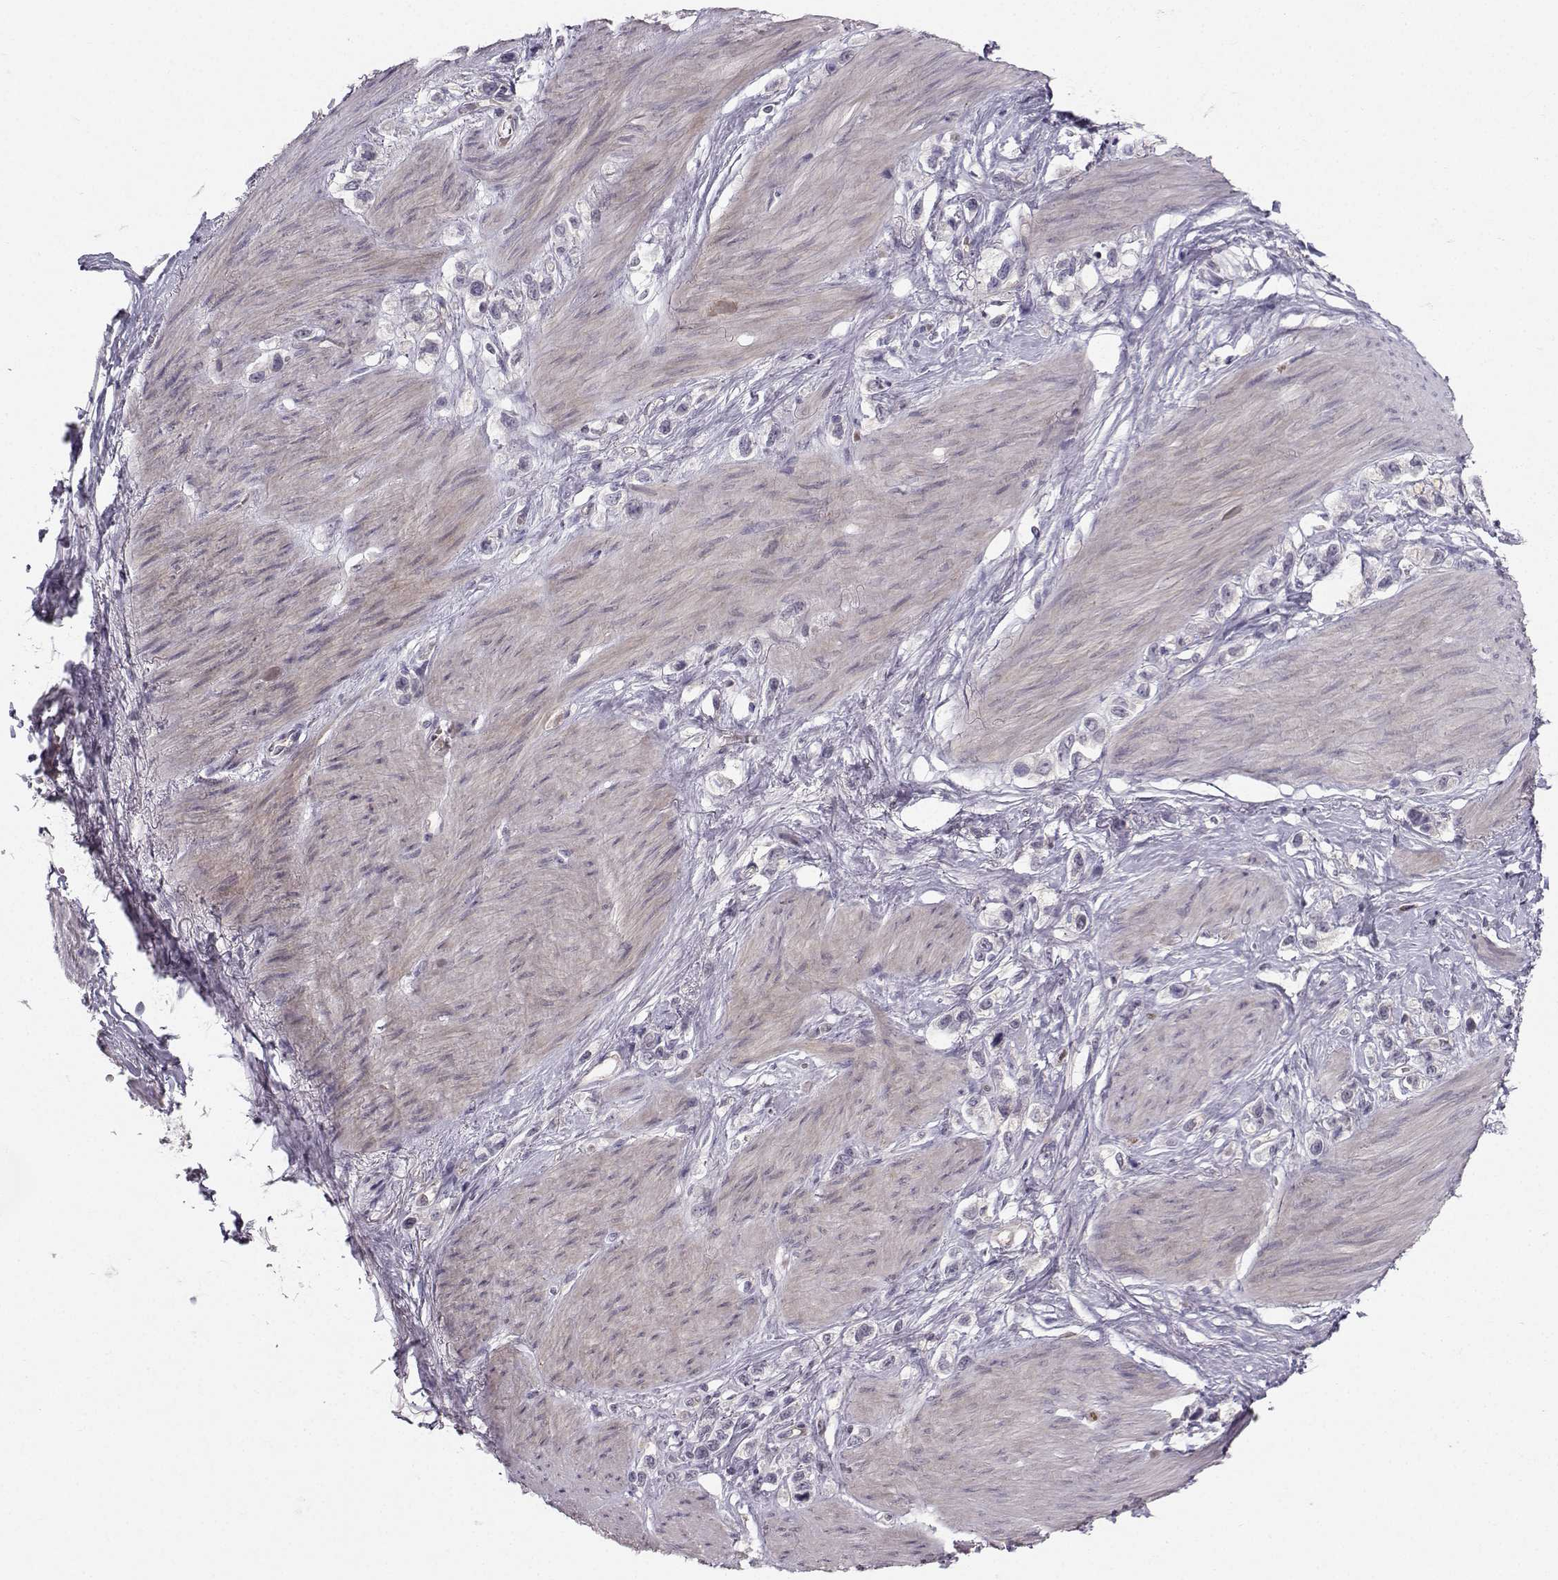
{"staining": {"intensity": "negative", "quantity": "none", "location": "none"}, "tissue": "stomach cancer", "cell_type": "Tumor cells", "image_type": "cancer", "snomed": [{"axis": "morphology", "description": "Normal tissue, NOS"}, {"axis": "morphology", "description": "Adenocarcinoma, NOS"}, {"axis": "morphology", "description": "Adenocarcinoma, High grade"}, {"axis": "topography", "description": "Stomach, upper"}, {"axis": "topography", "description": "Stomach"}], "caption": "Tumor cells are negative for protein expression in human stomach adenocarcinoma.", "gene": "OPRD1", "patient": {"sex": "female", "age": 65}}